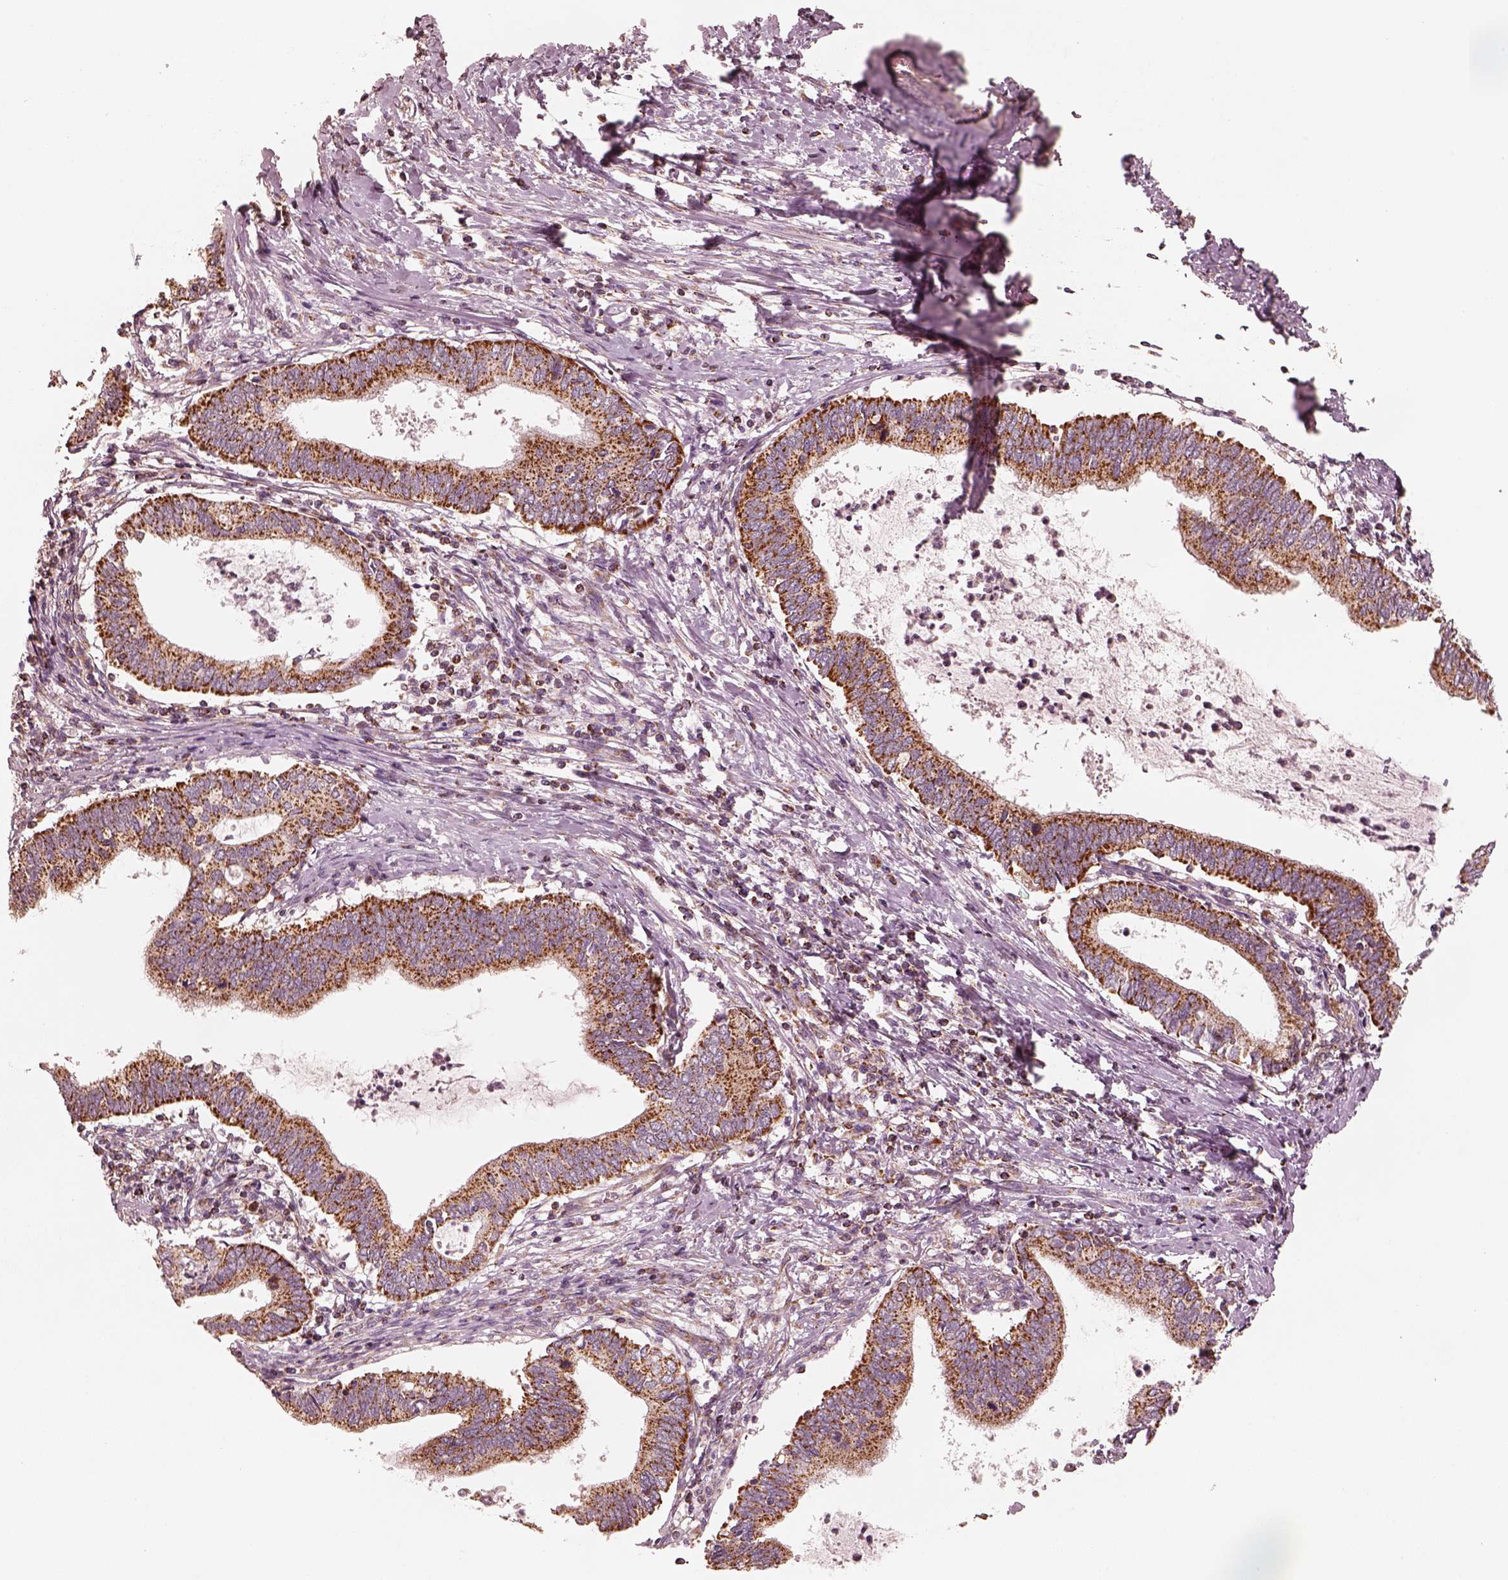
{"staining": {"intensity": "strong", "quantity": ">75%", "location": "cytoplasmic/membranous"}, "tissue": "cervical cancer", "cell_type": "Tumor cells", "image_type": "cancer", "snomed": [{"axis": "morphology", "description": "Adenocarcinoma, NOS"}, {"axis": "topography", "description": "Cervix"}], "caption": "IHC image of neoplastic tissue: human adenocarcinoma (cervical) stained using immunohistochemistry shows high levels of strong protein expression localized specifically in the cytoplasmic/membranous of tumor cells, appearing as a cytoplasmic/membranous brown color.", "gene": "ENTPD6", "patient": {"sex": "female", "age": 42}}